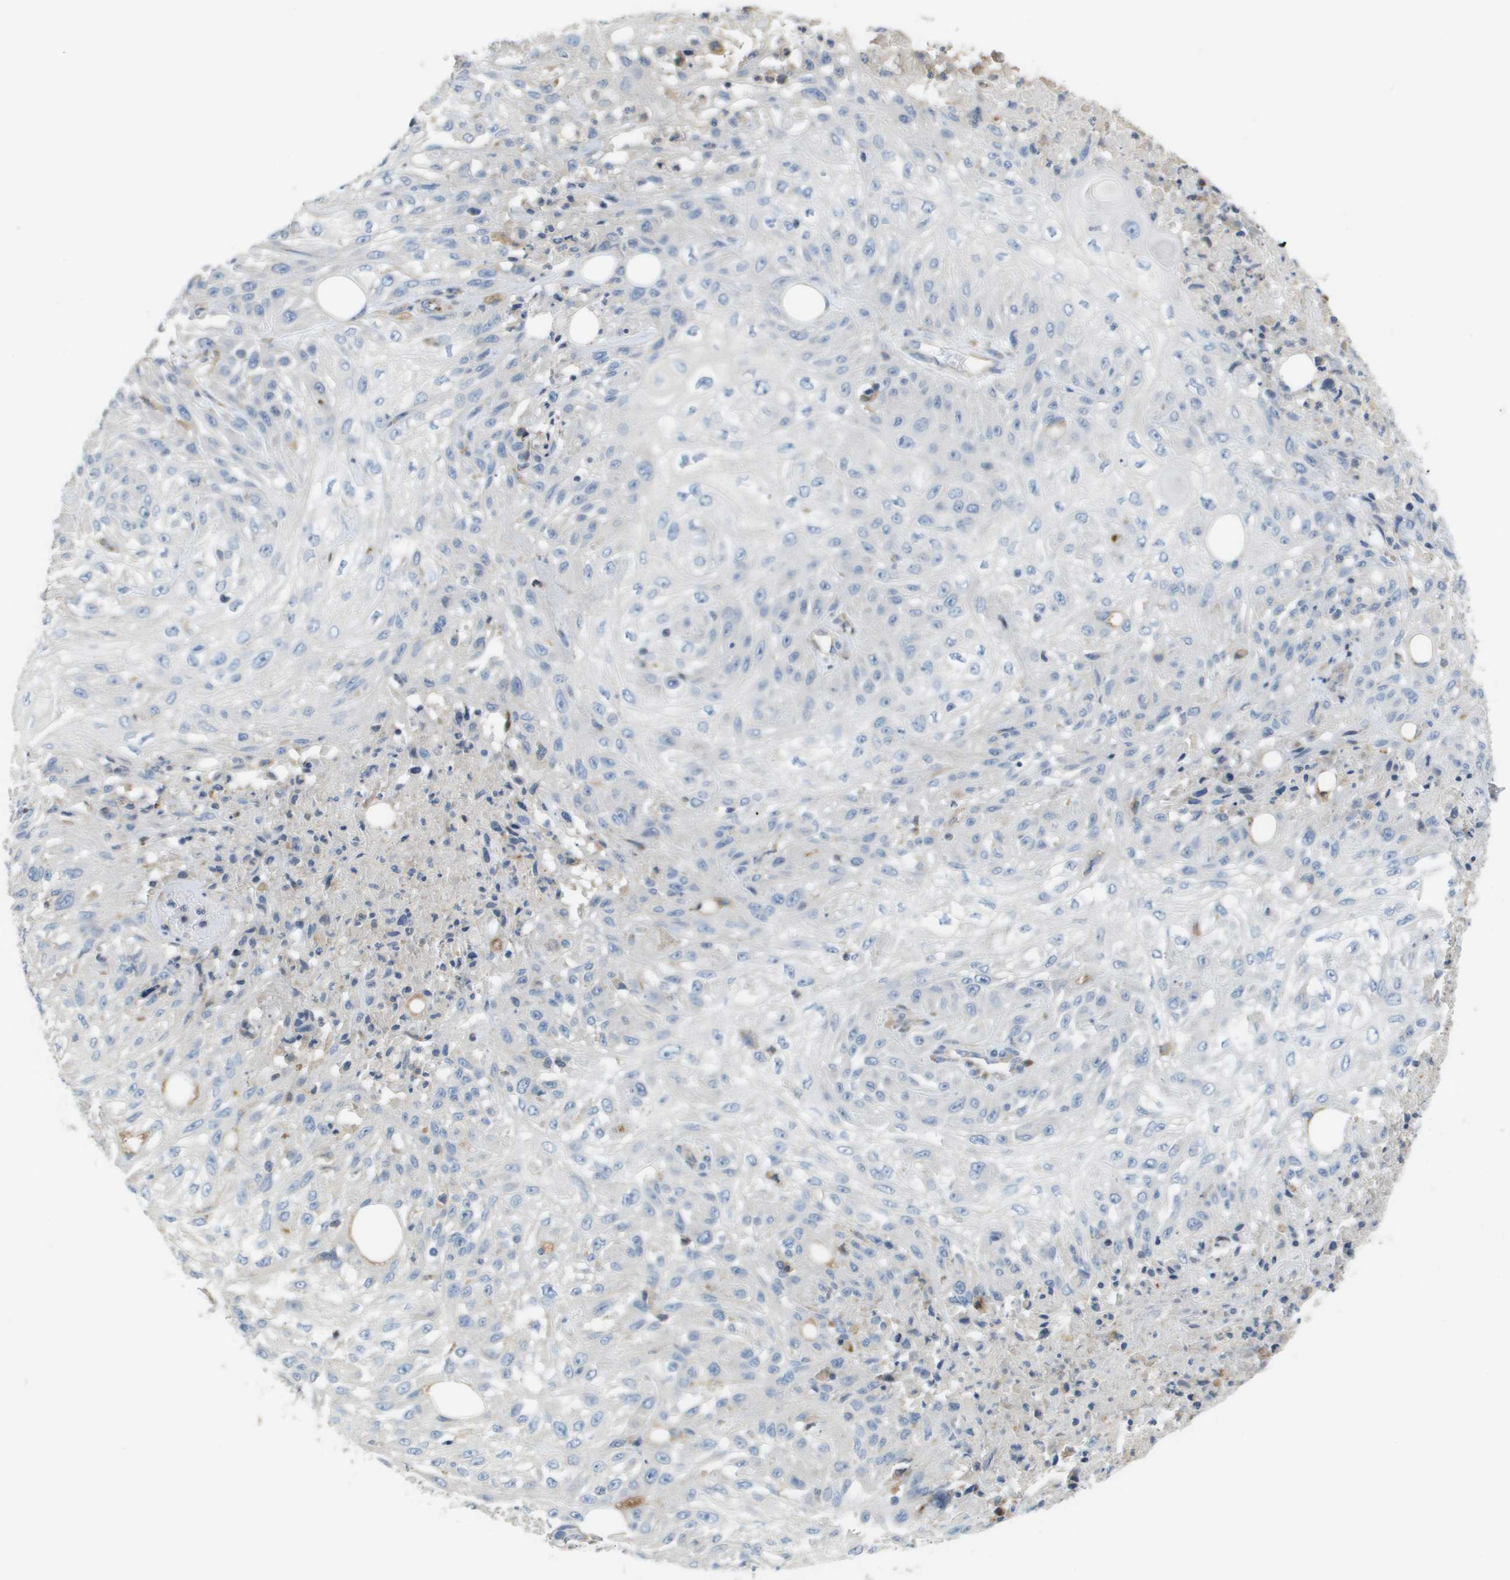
{"staining": {"intensity": "negative", "quantity": "none", "location": "none"}, "tissue": "skin cancer", "cell_type": "Tumor cells", "image_type": "cancer", "snomed": [{"axis": "morphology", "description": "Squamous cell carcinoma, NOS"}, {"axis": "morphology", "description": "Squamous cell carcinoma, metastatic, NOS"}, {"axis": "topography", "description": "Skin"}, {"axis": "topography", "description": "Lymph node"}], "caption": "Immunohistochemical staining of human skin cancer displays no significant positivity in tumor cells.", "gene": "CASP10", "patient": {"sex": "male", "age": 75}}